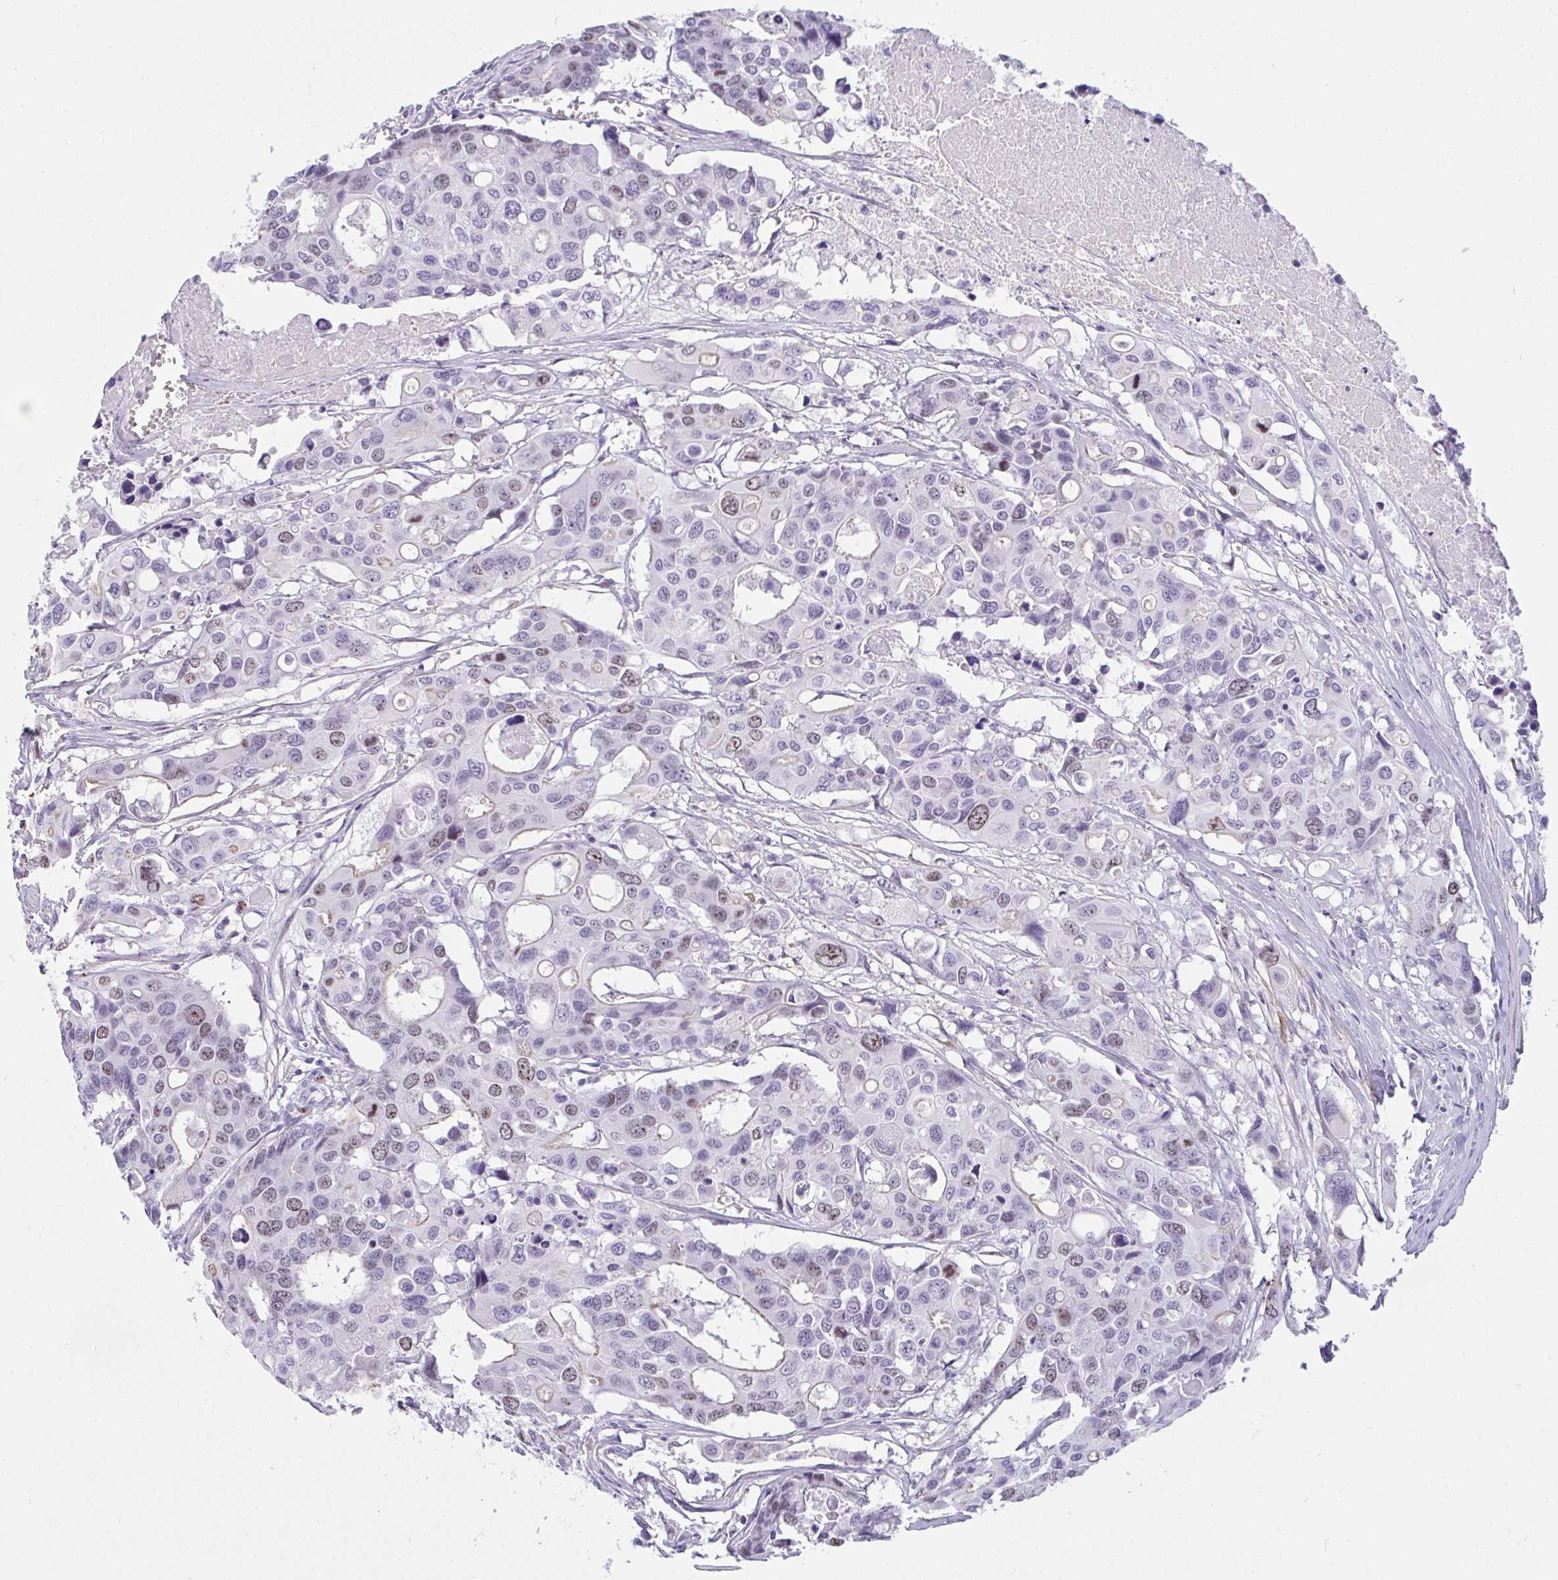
{"staining": {"intensity": "weak", "quantity": "25%-75%", "location": "nuclear"}, "tissue": "colorectal cancer", "cell_type": "Tumor cells", "image_type": "cancer", "snomed": [{"axis": "morphology", "description": "Adenocarcinoma, NOS"}, {"axis": "topography", "description": "Colon"}], "caption": "Immunohistochemical staining of human adenocarcinoma (colorectal) shows low levels of weak nuclear staining in approximately 25%-75% of tumor cells. (DAB IHC with brightfield microscopy, high magnification).", "gene": "SUZ12", "patient": {"sex": "male", "age": 77}}